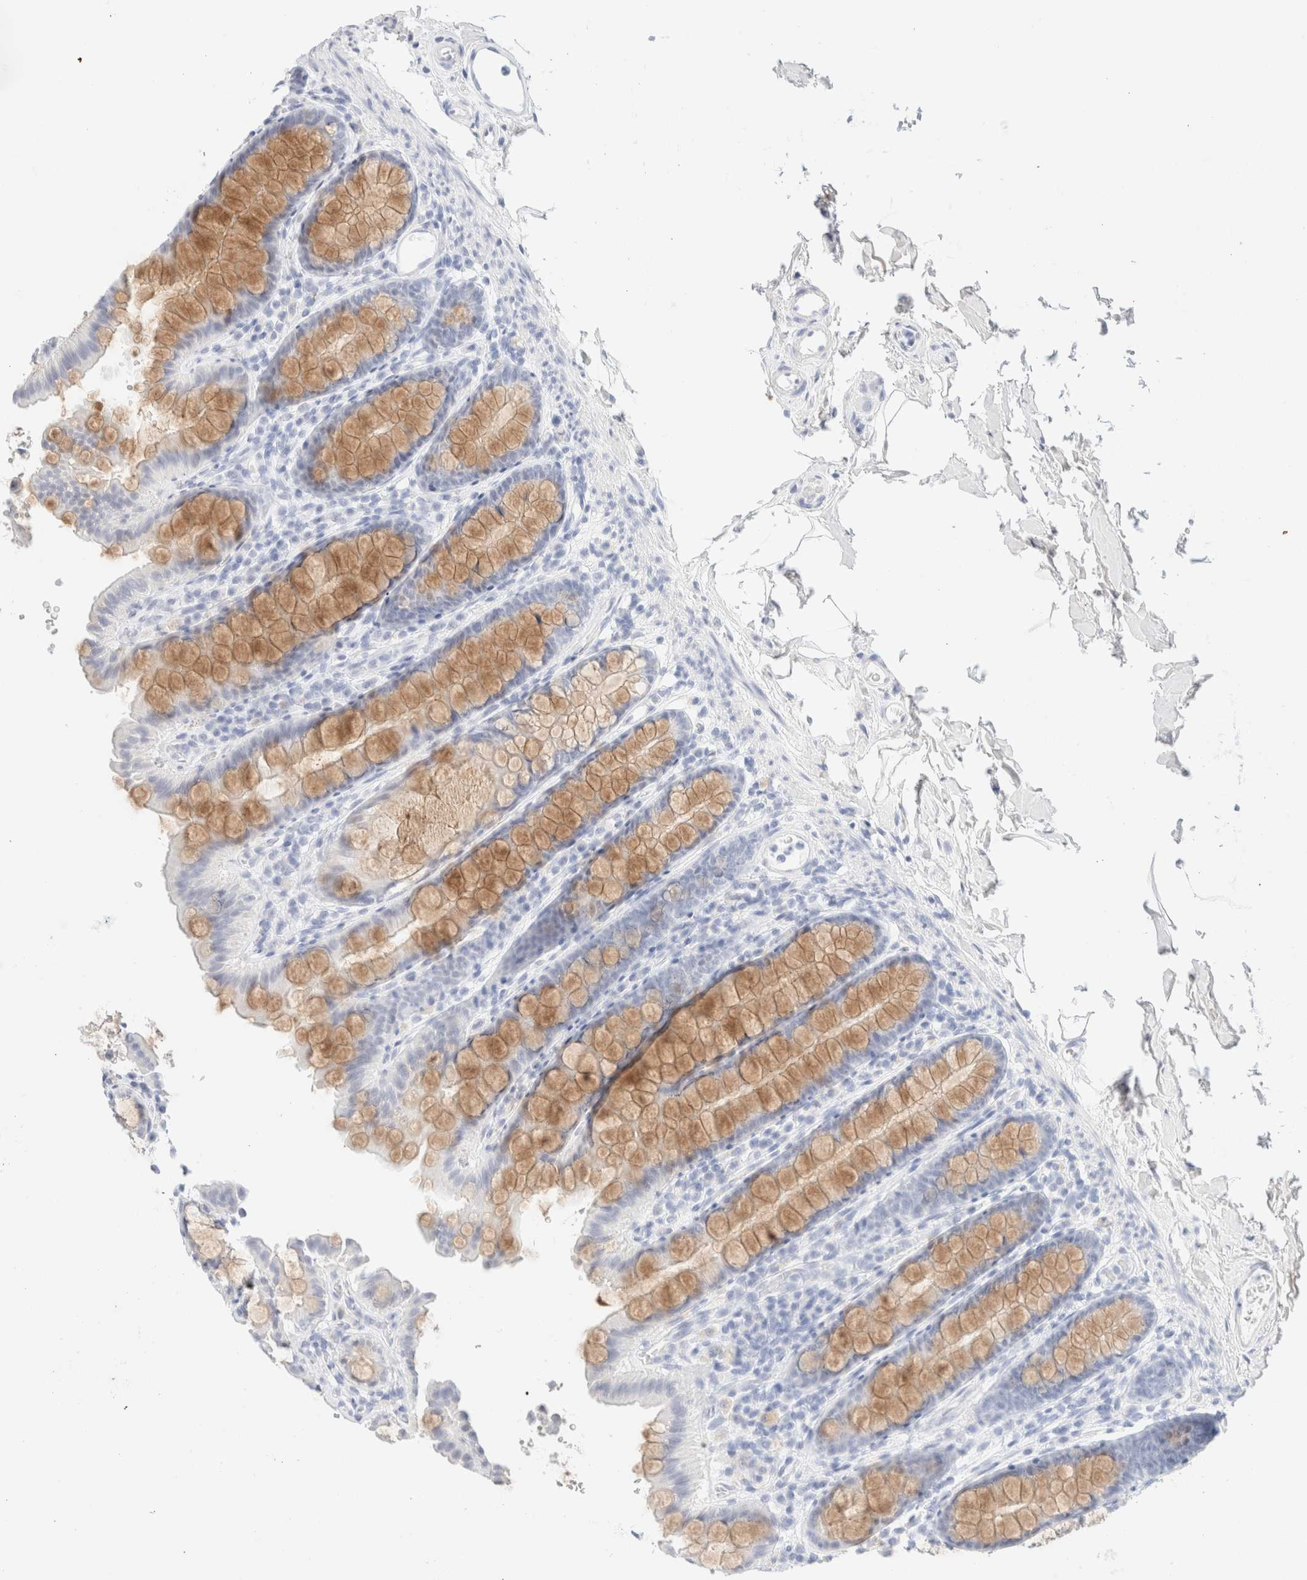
{"staining": {"intensity": "negative", "quantity": "none", "location": "none"}, "tissue": "colon", "cell_type": "Endothelial cells", "image_type": "normal", "snomed": [{"axis": "morphology", "description": "Normal tissue, NOS"}, {"axis": "topography", "description": "Colon"}, {"axis": "topography", "description": "Peripheral nerve tissue"}], "caption": "This is an IHC photomicrograph of normal human colon. There is no positivity in endothelial cells.", "gene": "KRT15", "patient": {"sex": "female", "age": 61}}